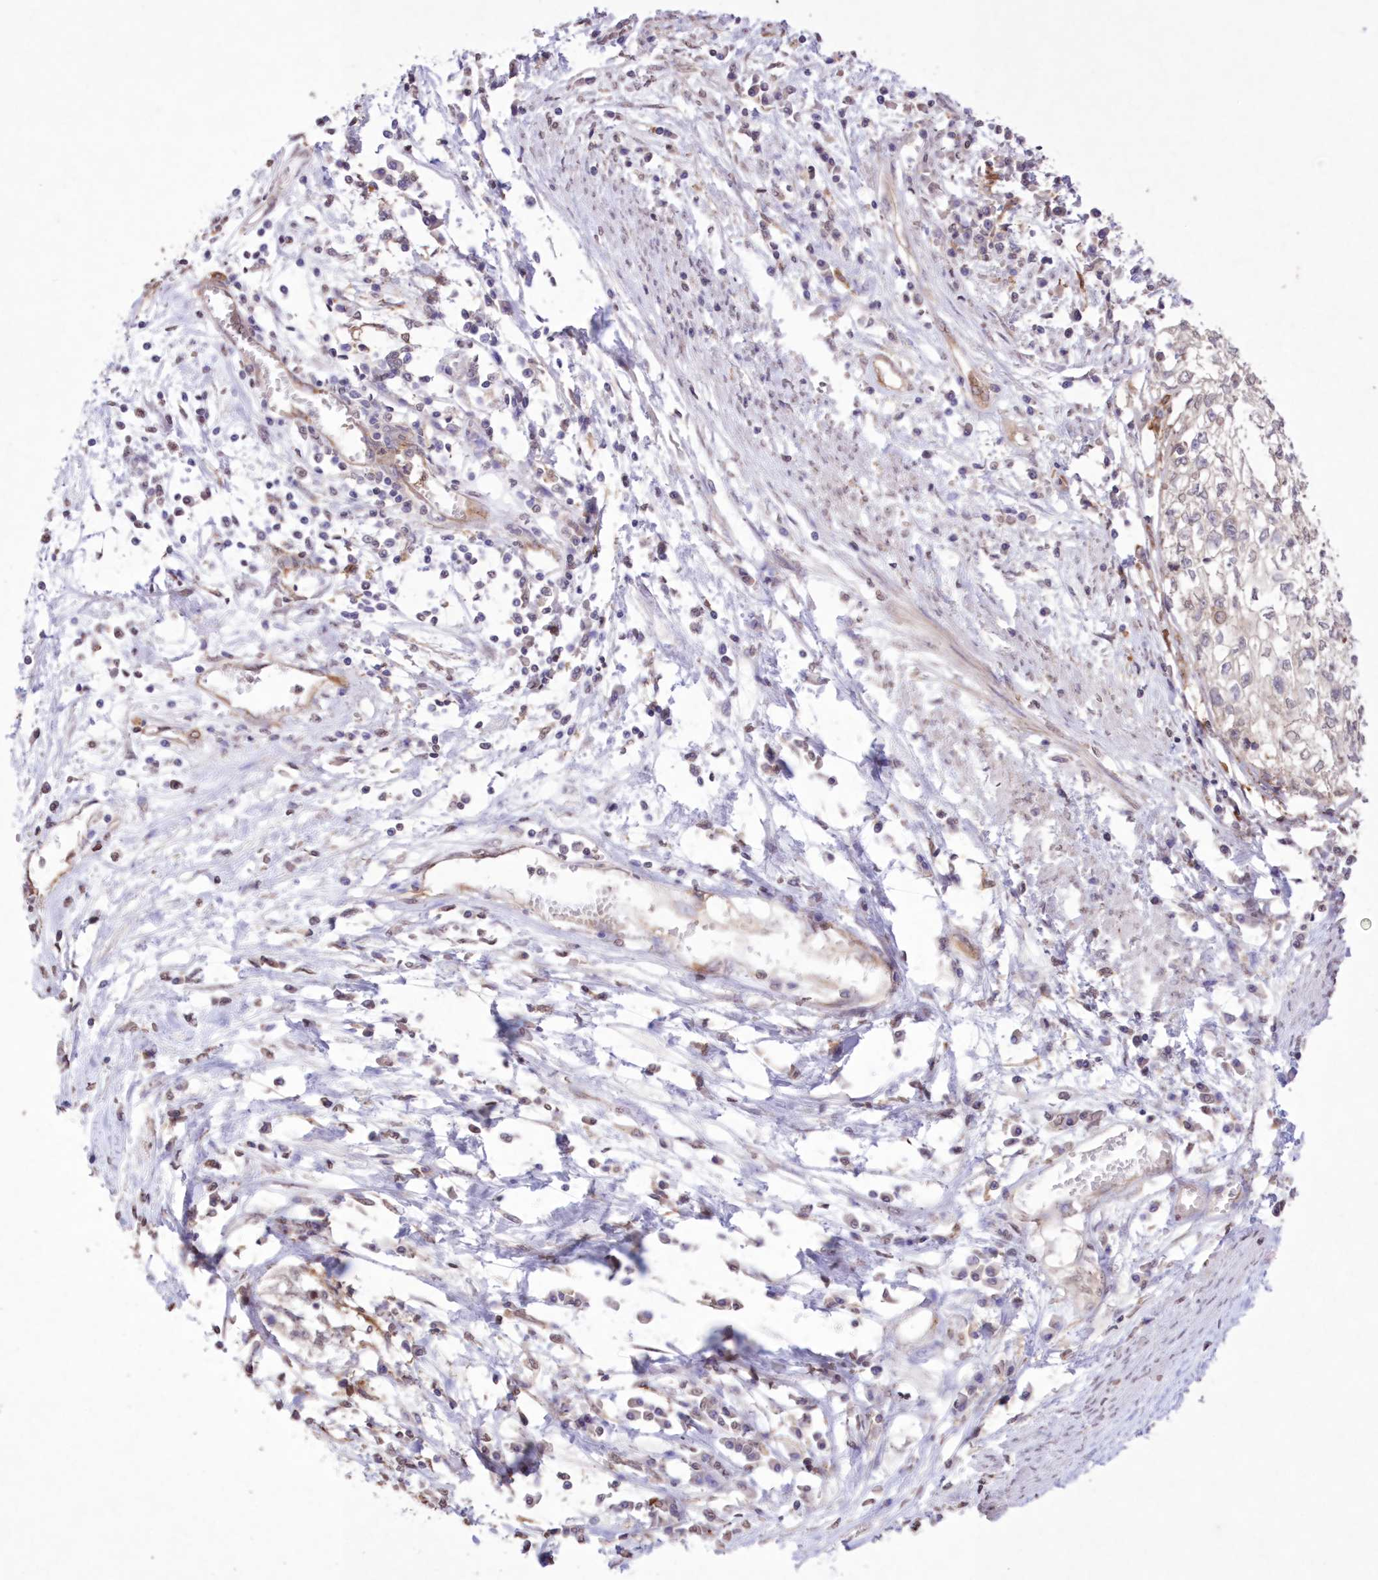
{"staining": {"intensity": "weak", "quantity": "<25%", "location": "cytoplasmic/membranous"}, "tissue": "cervical cancer", "cell_type": "Tumor cells", "image_type": "cancer", "snomed": [{"axis": "morphology", "description": "Squamous cell carcinoma, NOS"}, {"axis": "topography", "description": "Cervix"}], "caption": "Immunohistochemistry photomicrograph of neoplastic tissue: human cervical squamous cell carcinoma stained with DAB demonstrates no significant protein positivity in tumor cells. Brightfield microscopy of immunohistochemistry (IHC) stained with DAB (3,3'-diaminobenzidine) (brown) and hematoxylin (blue), captured at high magnification.", "gene": "FCHO2", "patient": {"sex": "female", "age": 57}}